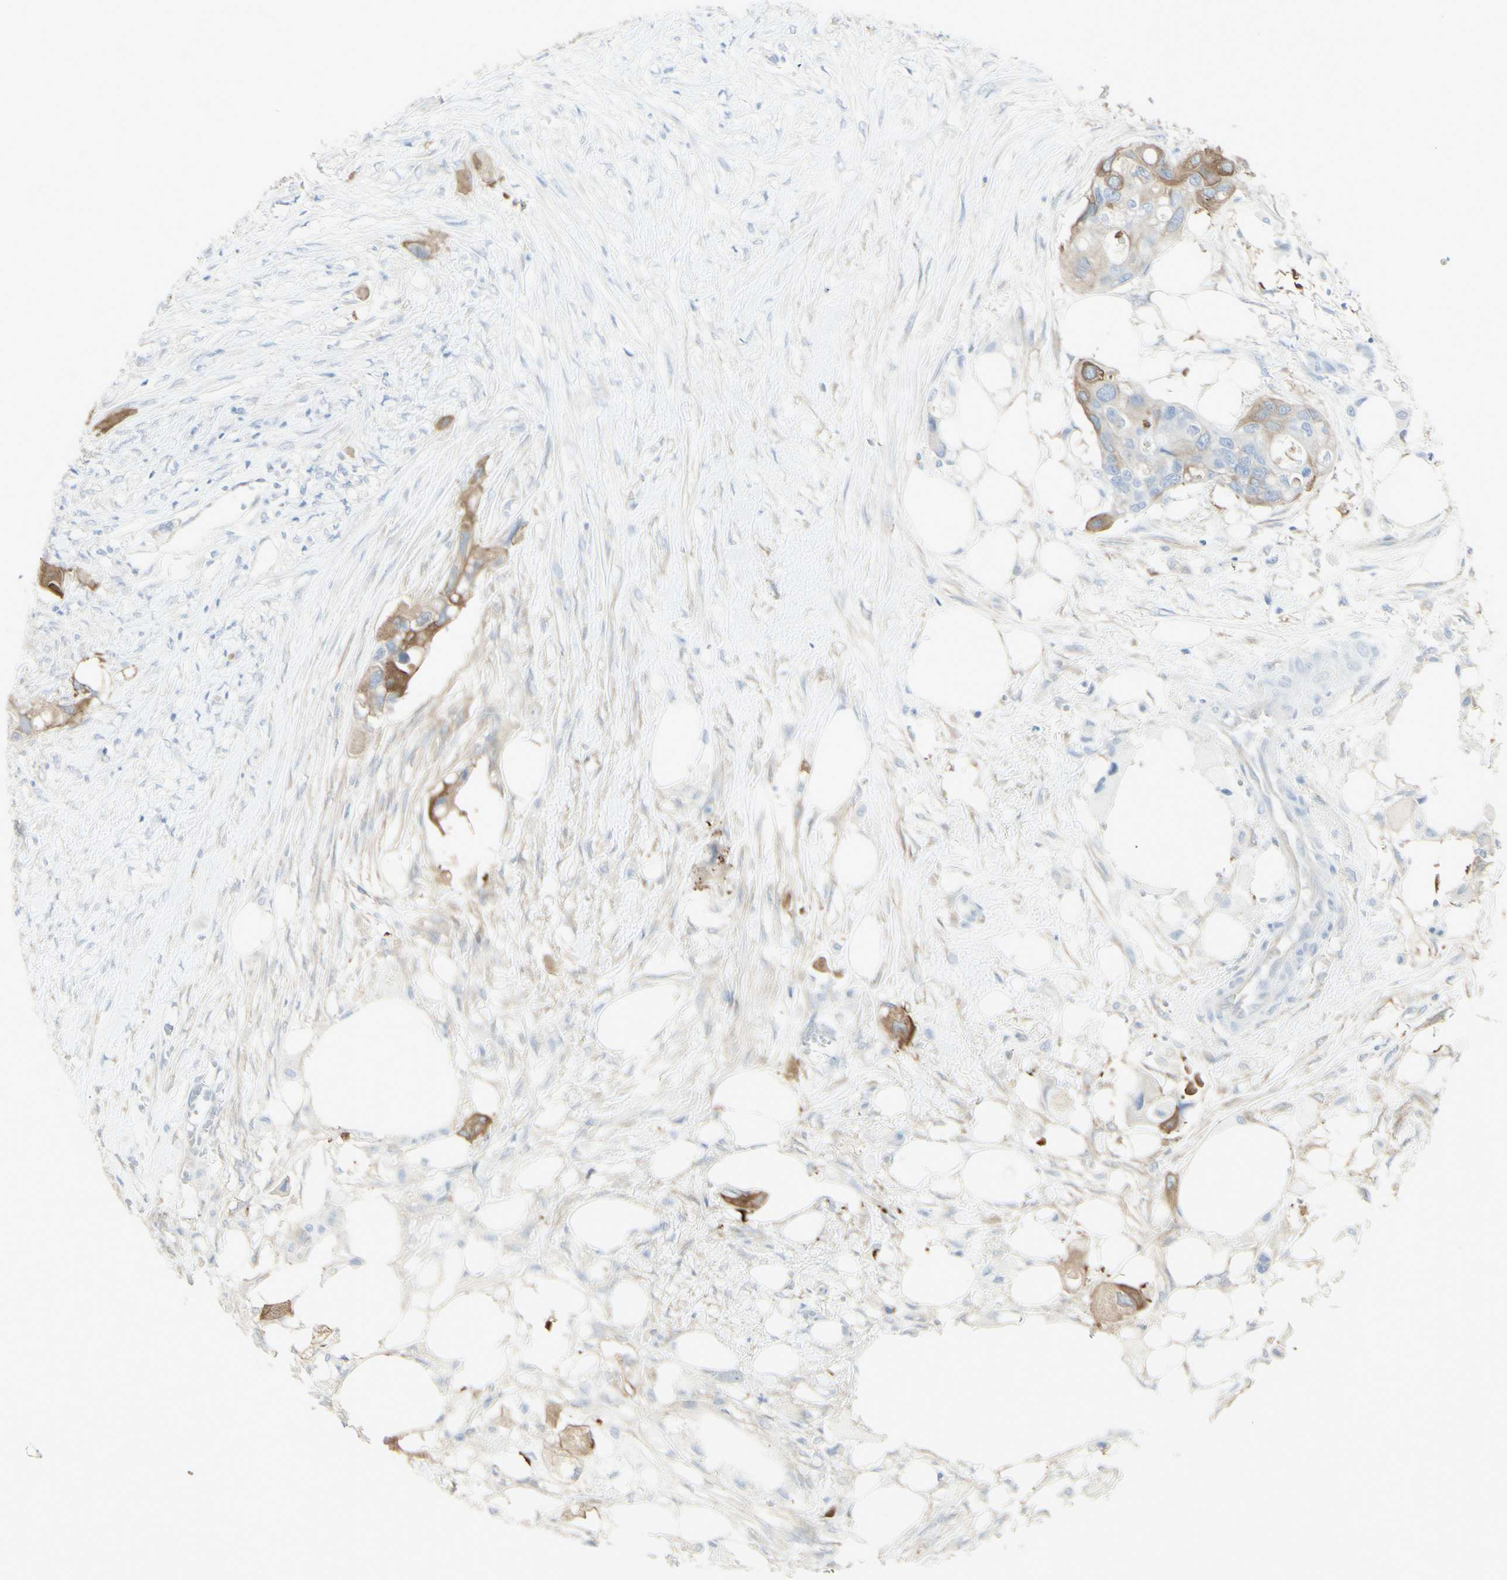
{"staining": {"intensity": "moderate", "quantity": ">75%", "location": "cytoplasmic/membranous"}, "tissue": "colorectal cancer", "cell_type": "Tumor cells", "image_type": "cancer", "snomed": [{"axis": "morphology", "description": "Adenocarcinoma, NOS"}, {"axis": "topography", "description": "Colon"}], "caption": "This is an image of immunohistochemistry staining of colorectal adenocarcinoma, which shows moderate expression in the cytoplasmic/membranous of tumor cells.", "gene": "ENSG00000198211", "patient": {"sex": "female", "age": 57}}